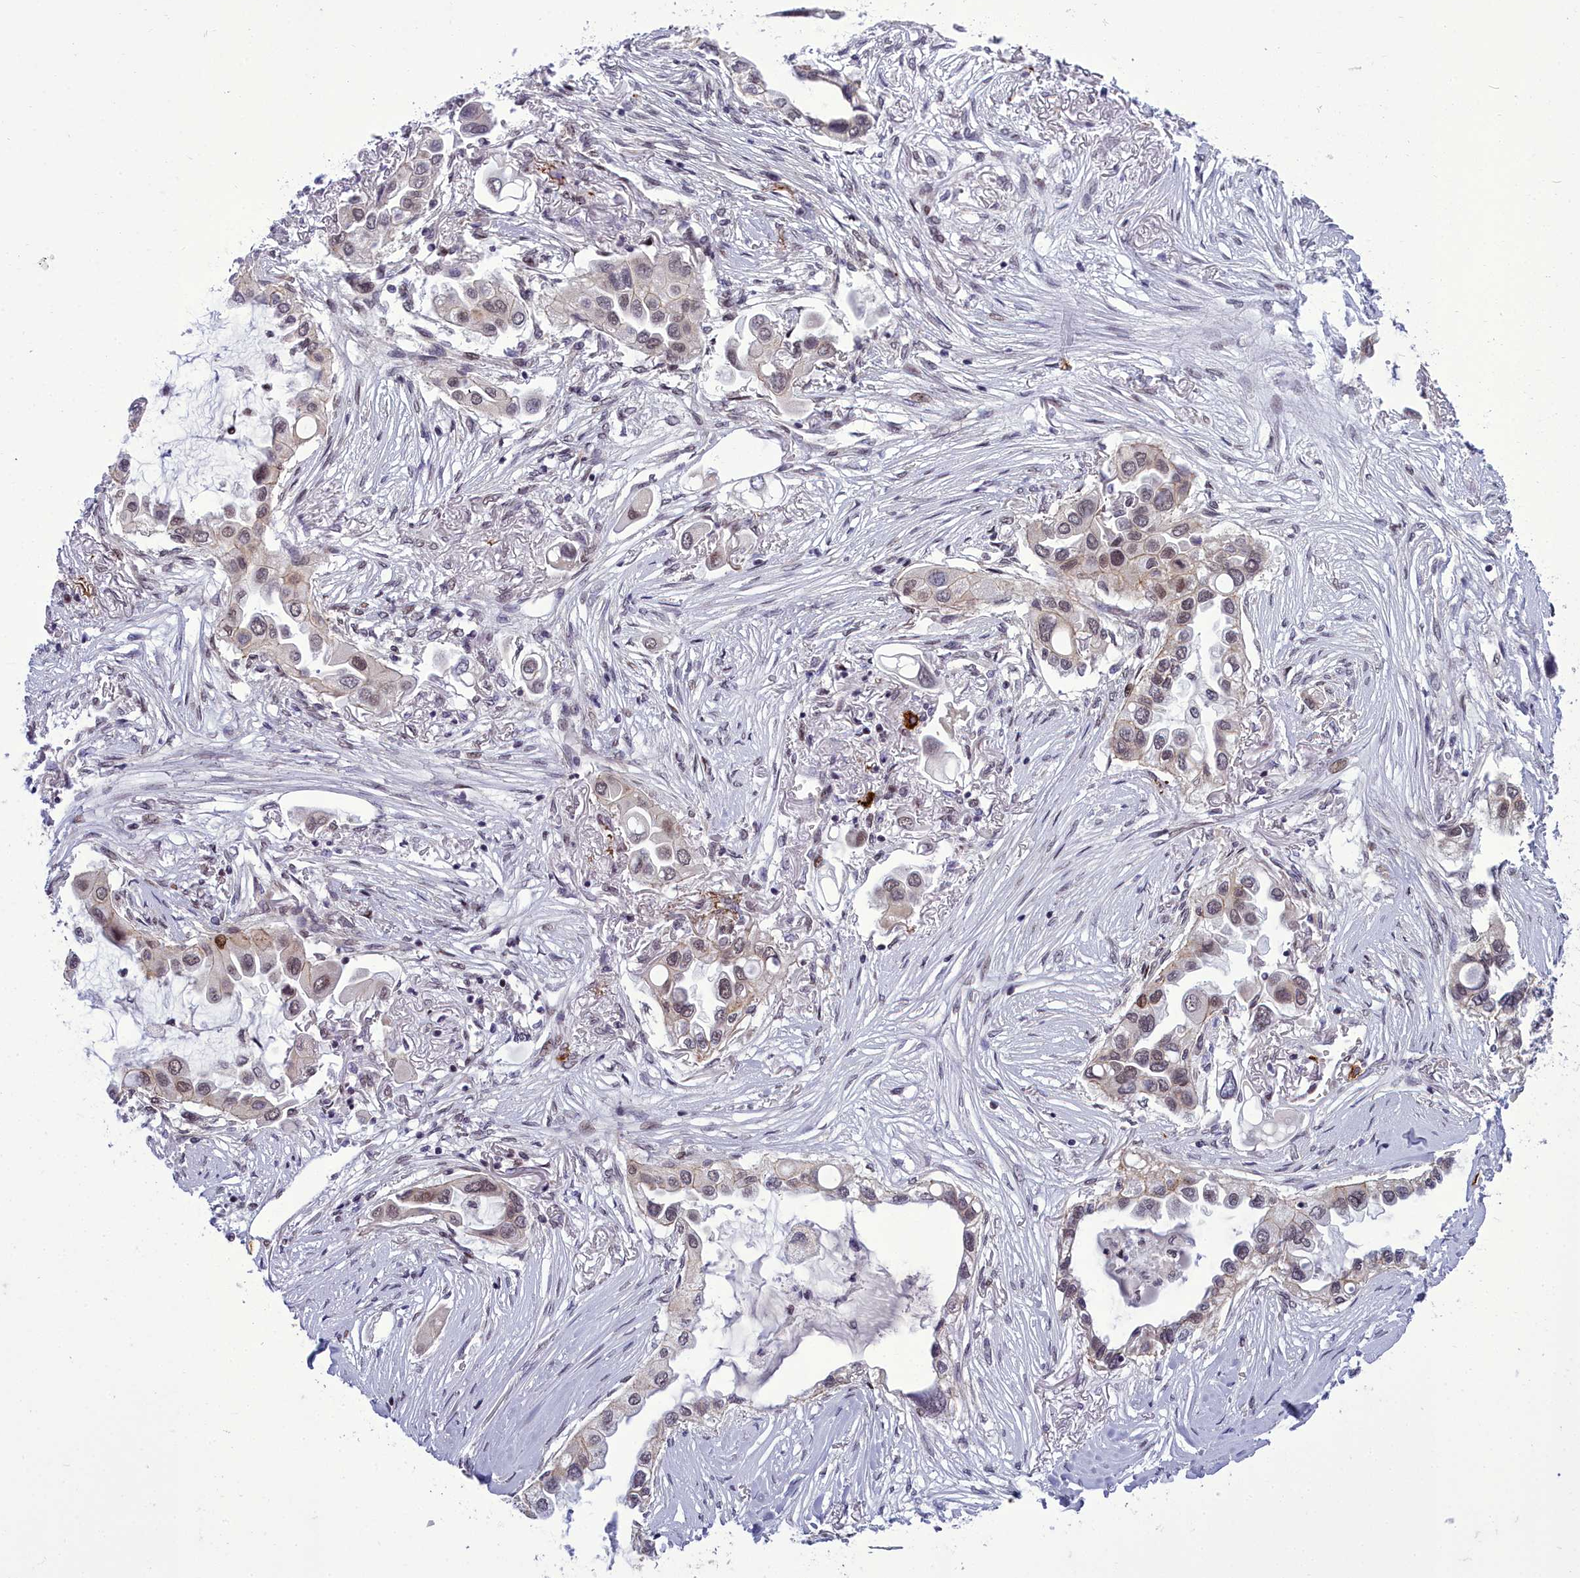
{"staining": {"intensity": "weak", "quantity": "25%-75%", "location": "nuclear"}, "tissue": "lung cancer", "cell_type": "Tumor cells", "image_type": "cancer", "snomed": [{"axis": "morphology", "description": "Adenocarcinoma, NOS"}, {"axis": "topography", "description": "Lung"}], "caption": "Lung cancer (adenocarcinoma) tissue exhibits weak nuclear positivity in approximately 25%-75% of tumor cells, visualized by immunohistochemistry.", "gene": "CEACAM19", "patient": {"sex": "female", "age": 76}}